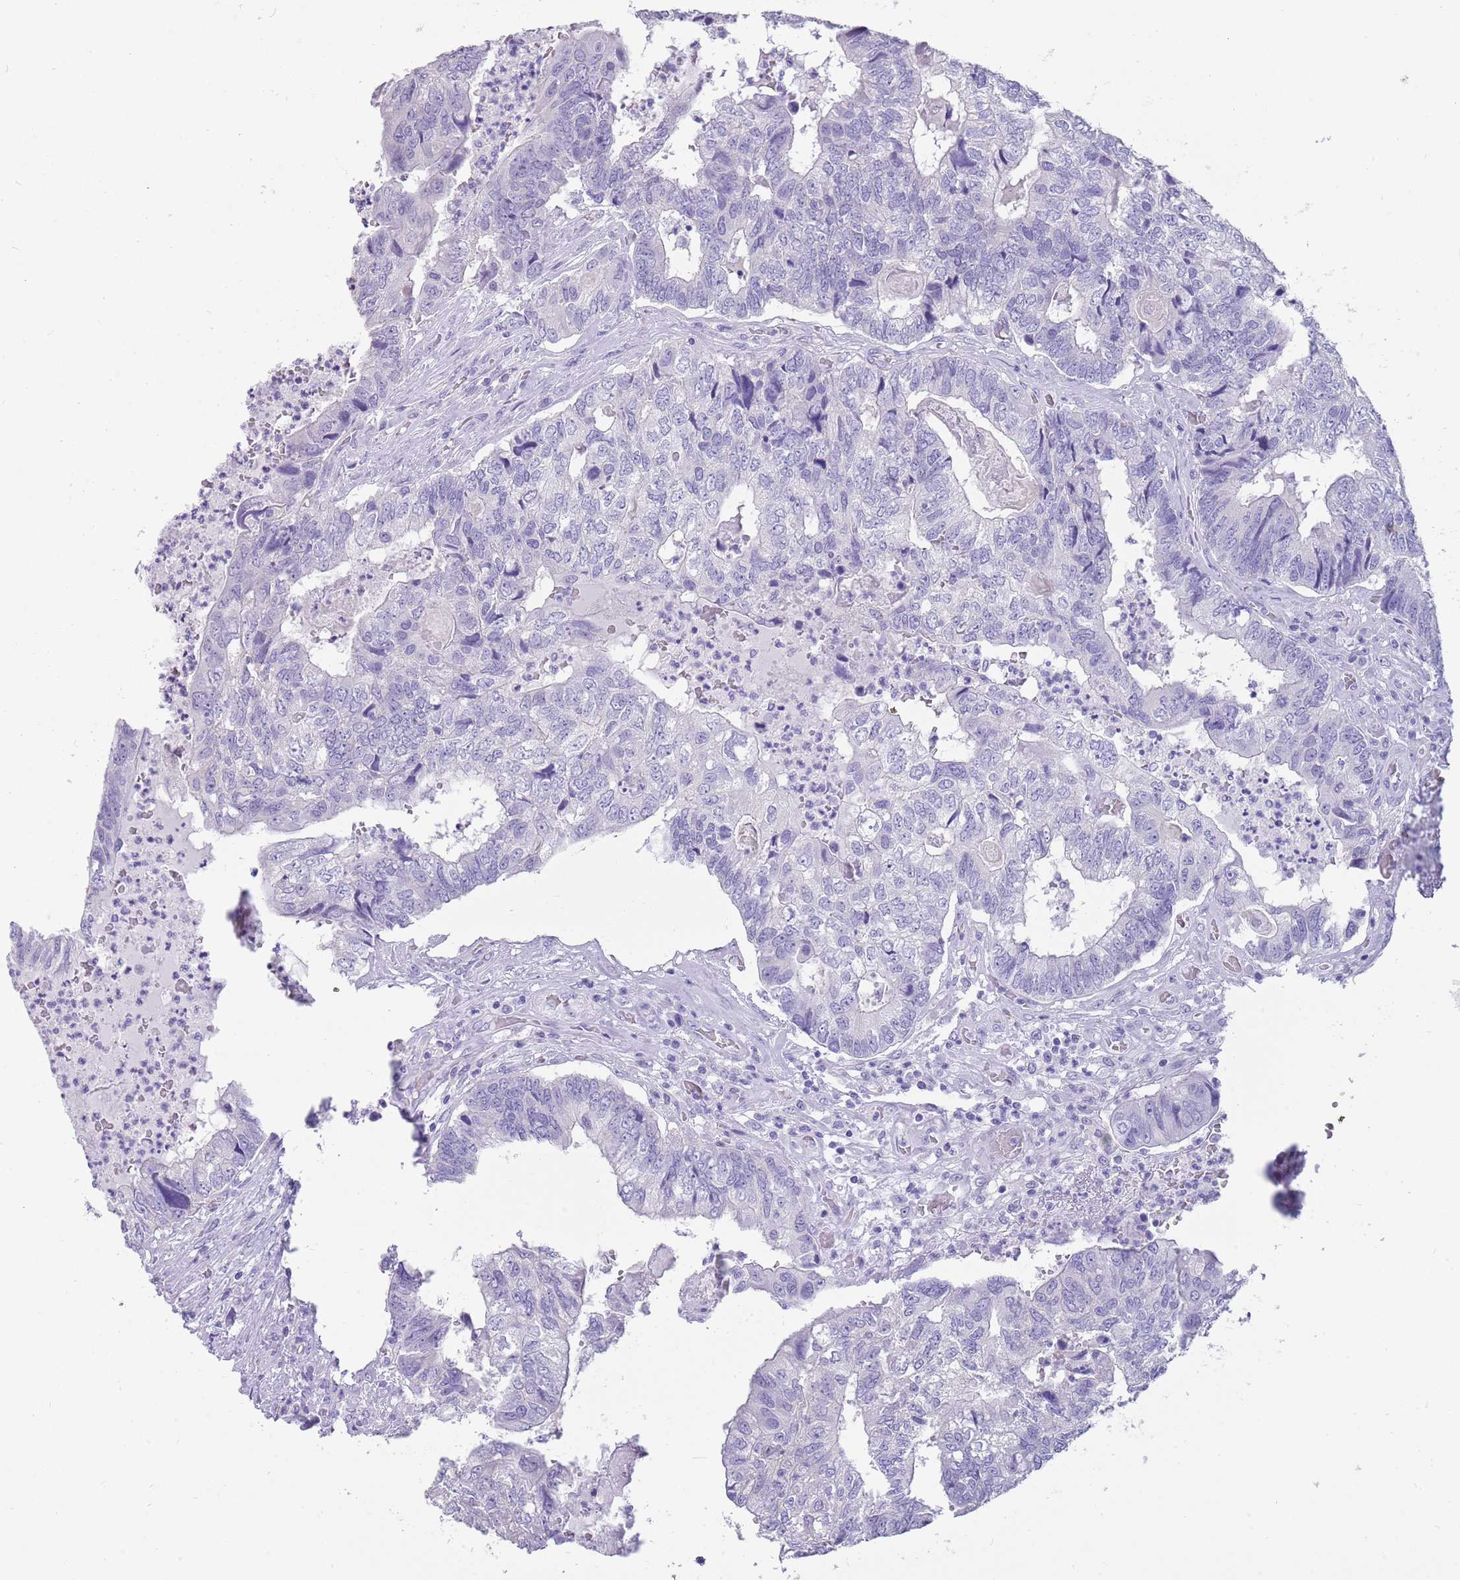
{"staining": {"intensity": "negative", "quantity": "none", "location": "none"}, "tissue": "colorectal cancer", "cell_type": "Tumor cells", "image_type": "cancer", "snomed": [{"axis": "morphology", "description": "Adenocarcinoma, NOS"}, {"axis": "topography", "description": "Colon"}], "caption": "This is a image of immunohistochemistry (IHC) staining of colorectal adenocarcinoma, which shows no staining in tumor cells. The staining was performed using DAB to visualize the protein expression in brown, while the nuclei were stained in blue with hematoxylin (Magnification: 20x).", "gene": "NBPF3", "patient": {"sex": "female", "age": 67}}